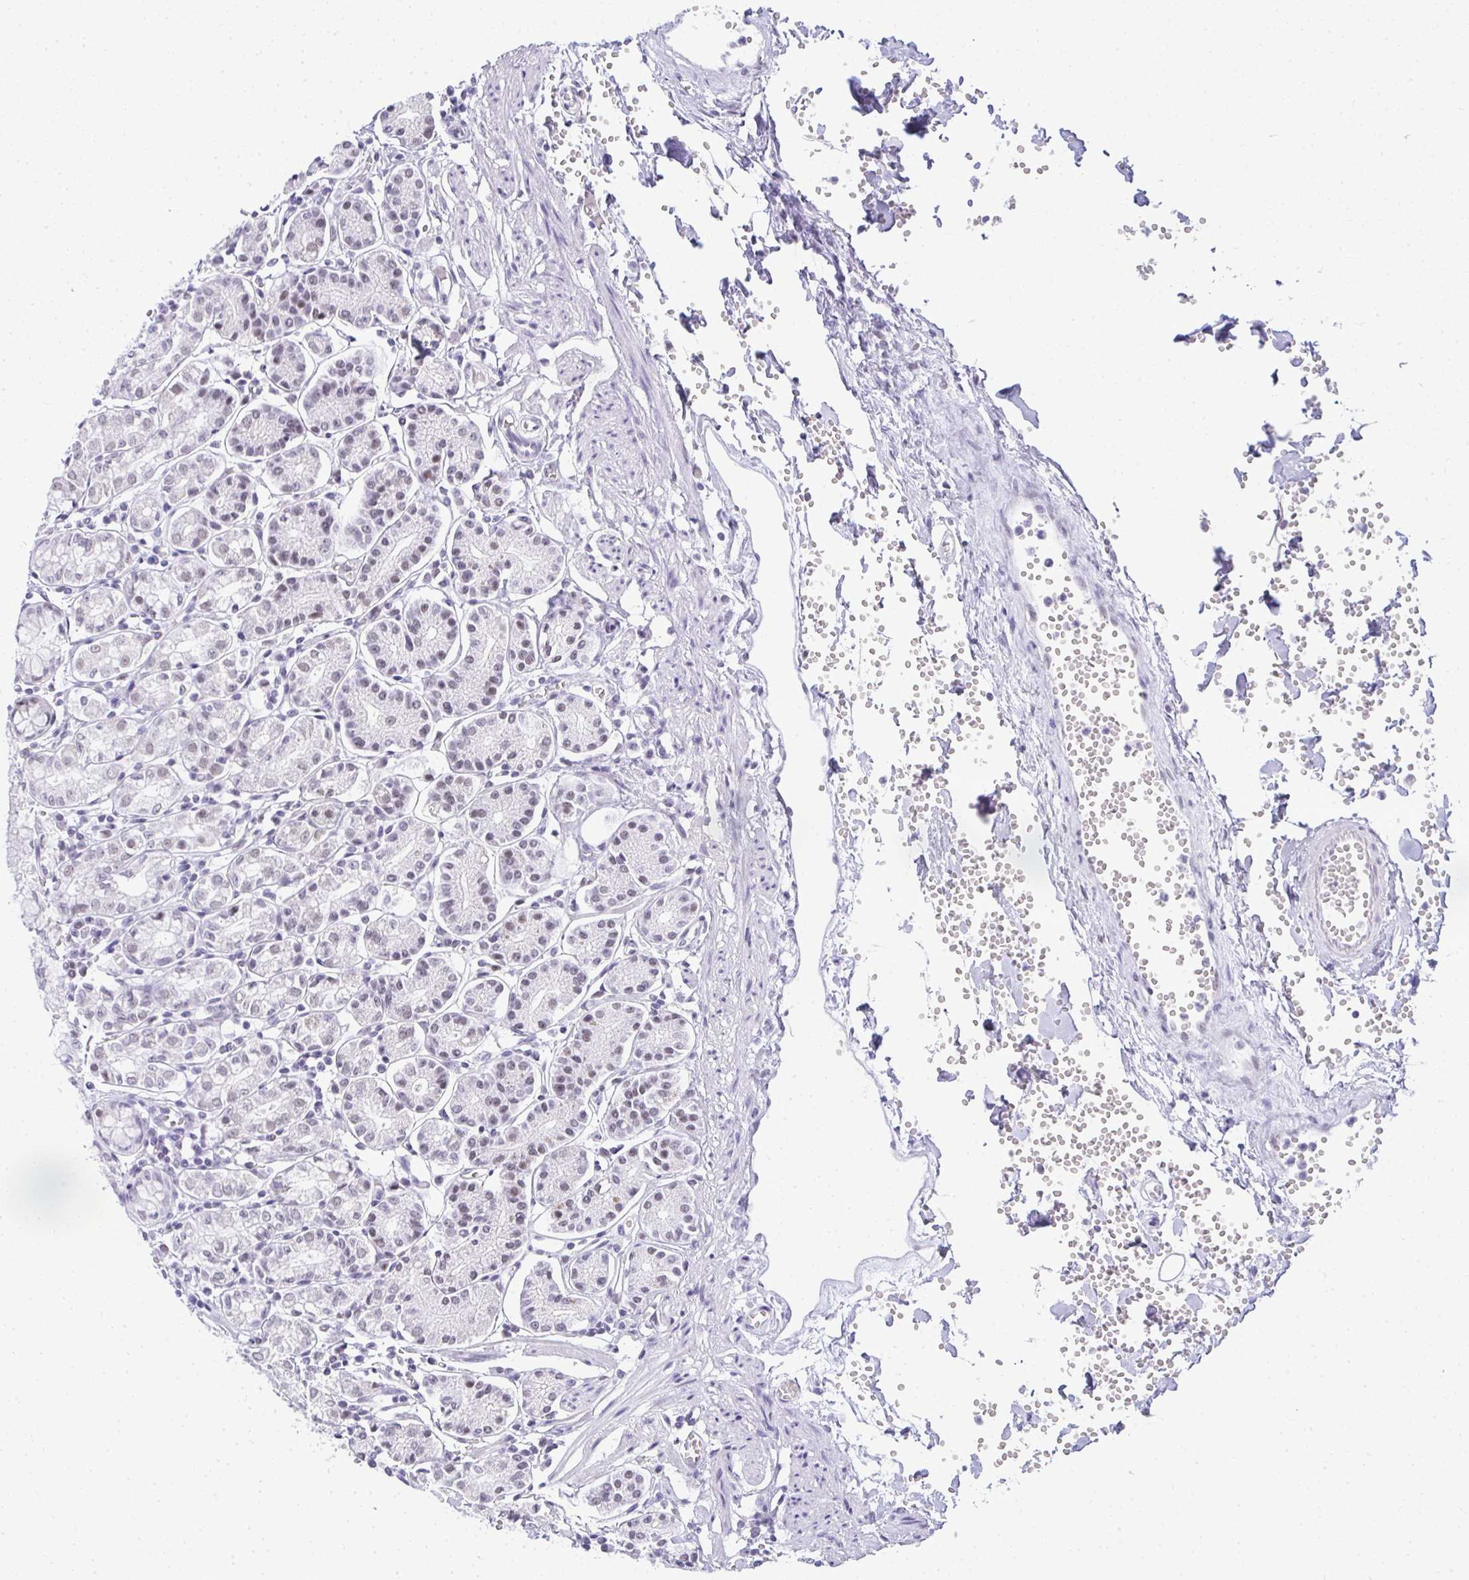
{"staining": {"intensity": "weak", "quantity": "<25%", "location": "nuclear"}, "tissue": "stomach", "cell_type": "Glandular cells", "image_type": "normal", "snomed": [{"axis": "morphology", "description": "Normal tissue, NOS"}, {"axis": "topography", "description": "Stomach"}], "caption": "IHC image of benign stomach: stomach stained with DAB exhibits no significant protein positivity in glandular cells.", "gene": "PLA2G1B", "patient": {"sex": "female", "age": 62}}